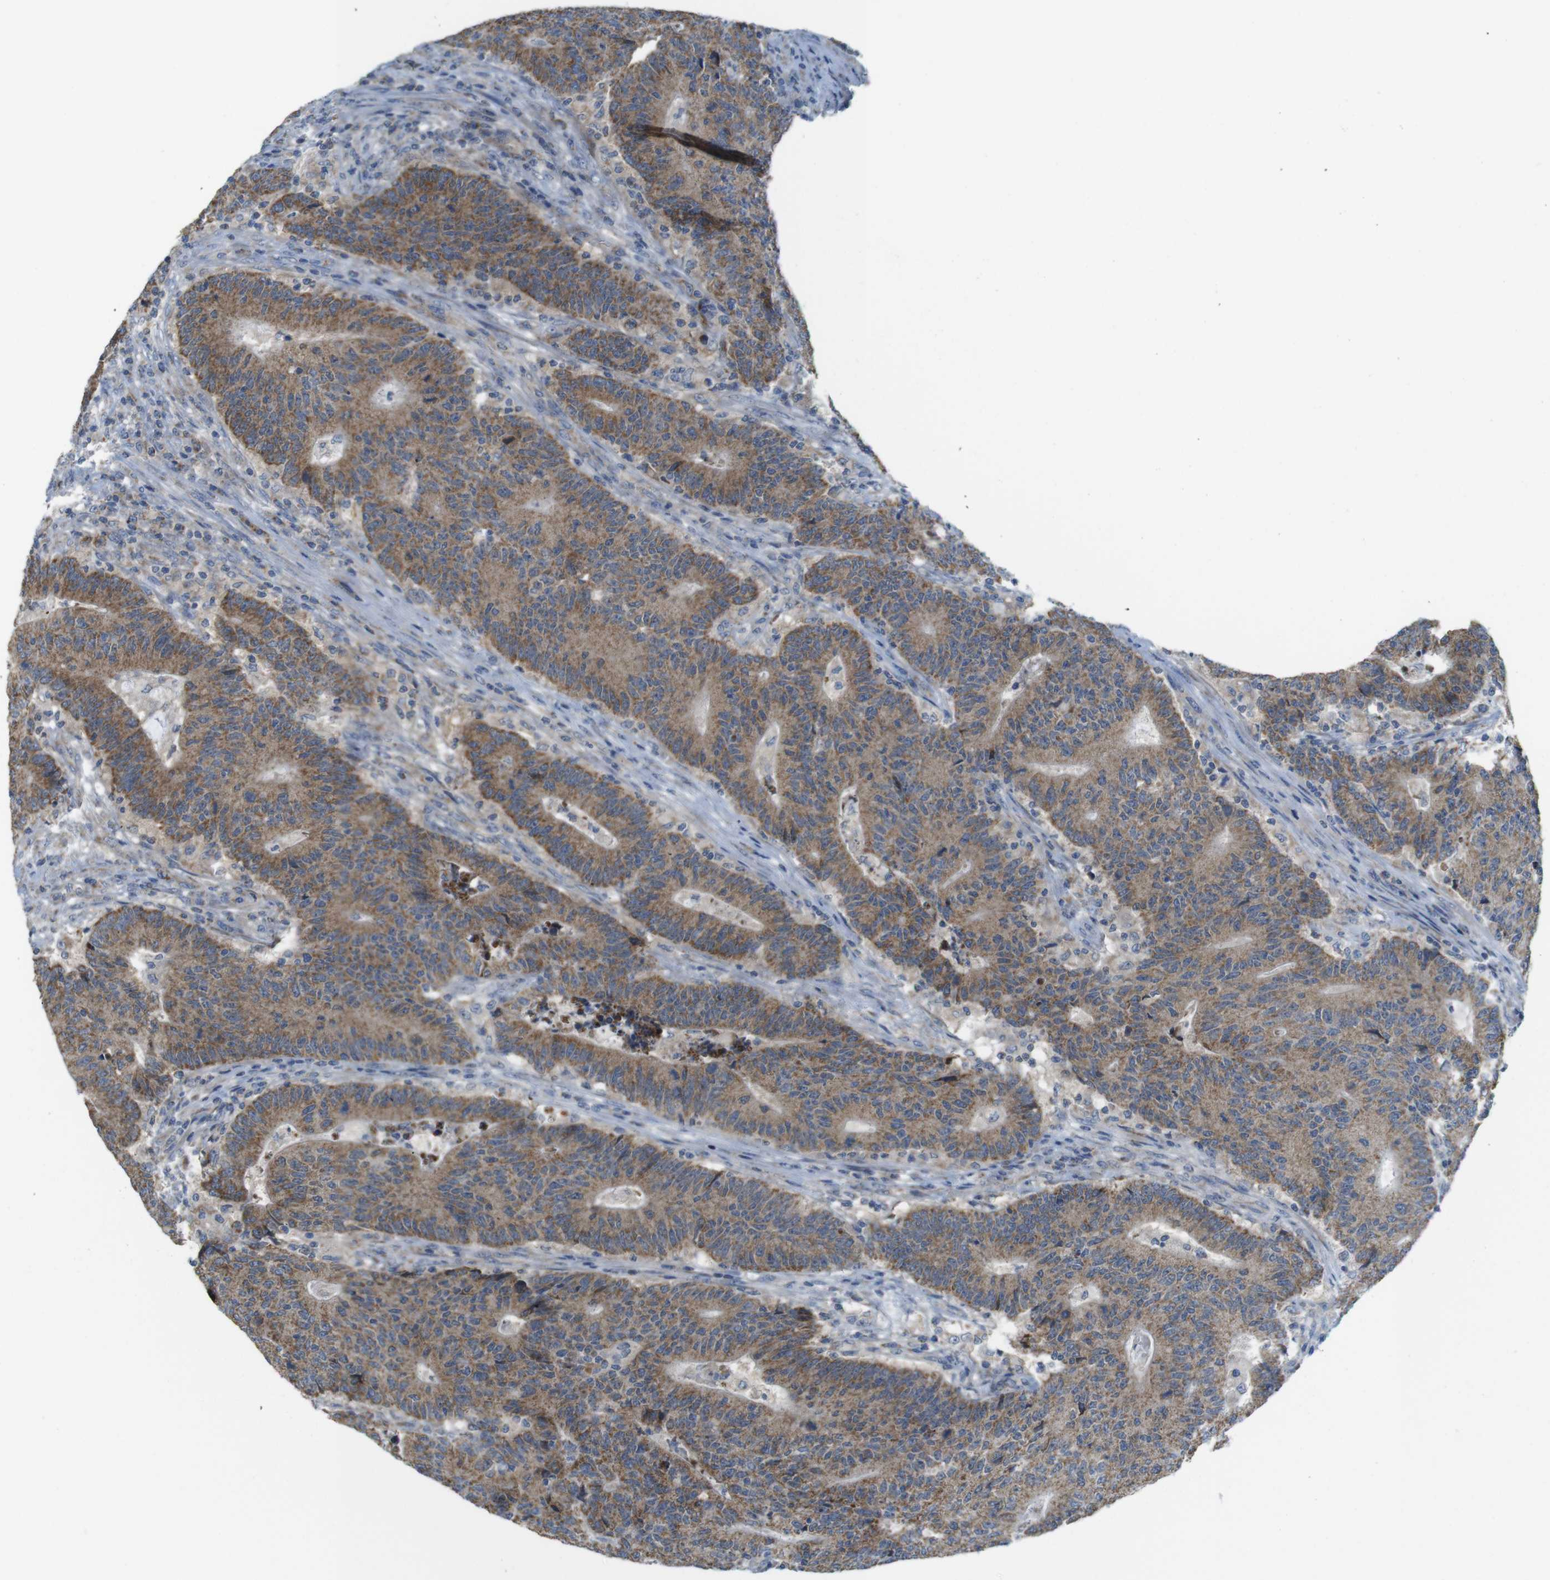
{"staining": {"intensity": "moderate", "quantity": ">75%", "location": "cytoplasmic/membranous"}, "tissue": "colorectal cancer", "cell_type": "Tumor cells", "image_type": "cancer", "snomed": [{"axis": "morphology", "description": "Normal tissue, NOS"}, {"axis": "morphology", "description": "Adenocarcinoma, NOS"}, {"axis": "topography", "description": "Colon"}], "caption": "A histopathology image of colorectal cancer (adenocarcinoma) stained for a protein shows moderate cytoplasmic/membranous brown staining in tumor cells. Using DAB (3,3'-diaminobenzidine) (brown) and hematoxylin (blue) stains, captured at high magnification using brightfield microscopy.", "gene": "MARCHF1", "patient": {"sex": "female", "age": 75}}